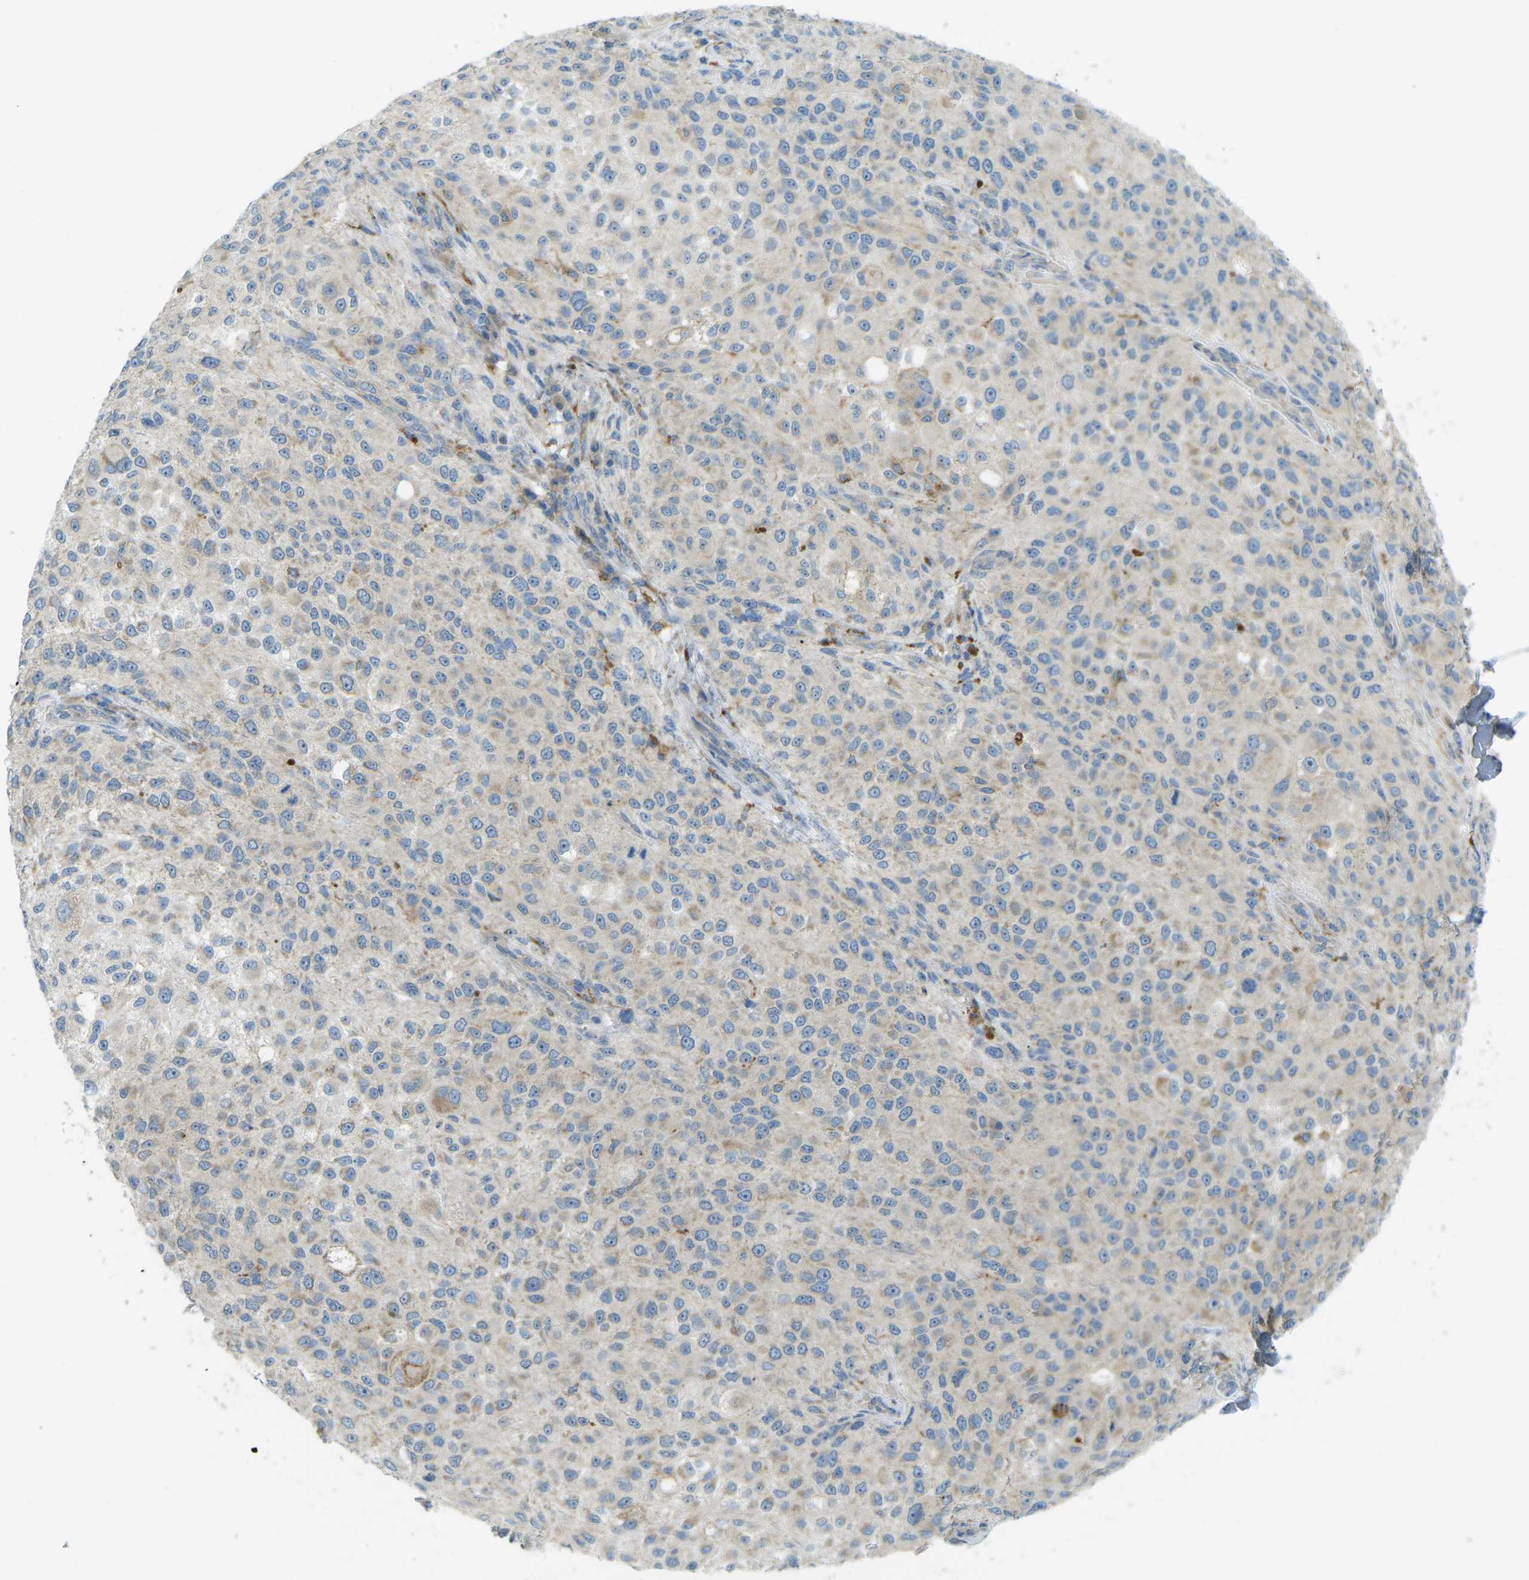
{"staining": {"intensity": "weak", "quantity": "<25%", "location": "cytoplasmic/membranous"}, "tissue": "melanoma", "cell_type": "Tumor cells", "image_type": "cancer", "snomed": [{"axis": "morphology", "description": "Necrosis, NOS"}, {"axis": "morphology", "description": "Malignant melanoma, NOS"}, {"axis": "topography", "description": "Skin"}], "caption": "IHC of melanoma shows no positivity in tumor cells.", "gene": "MYLK4", "patient": {"sex": "female", "age": 87}}